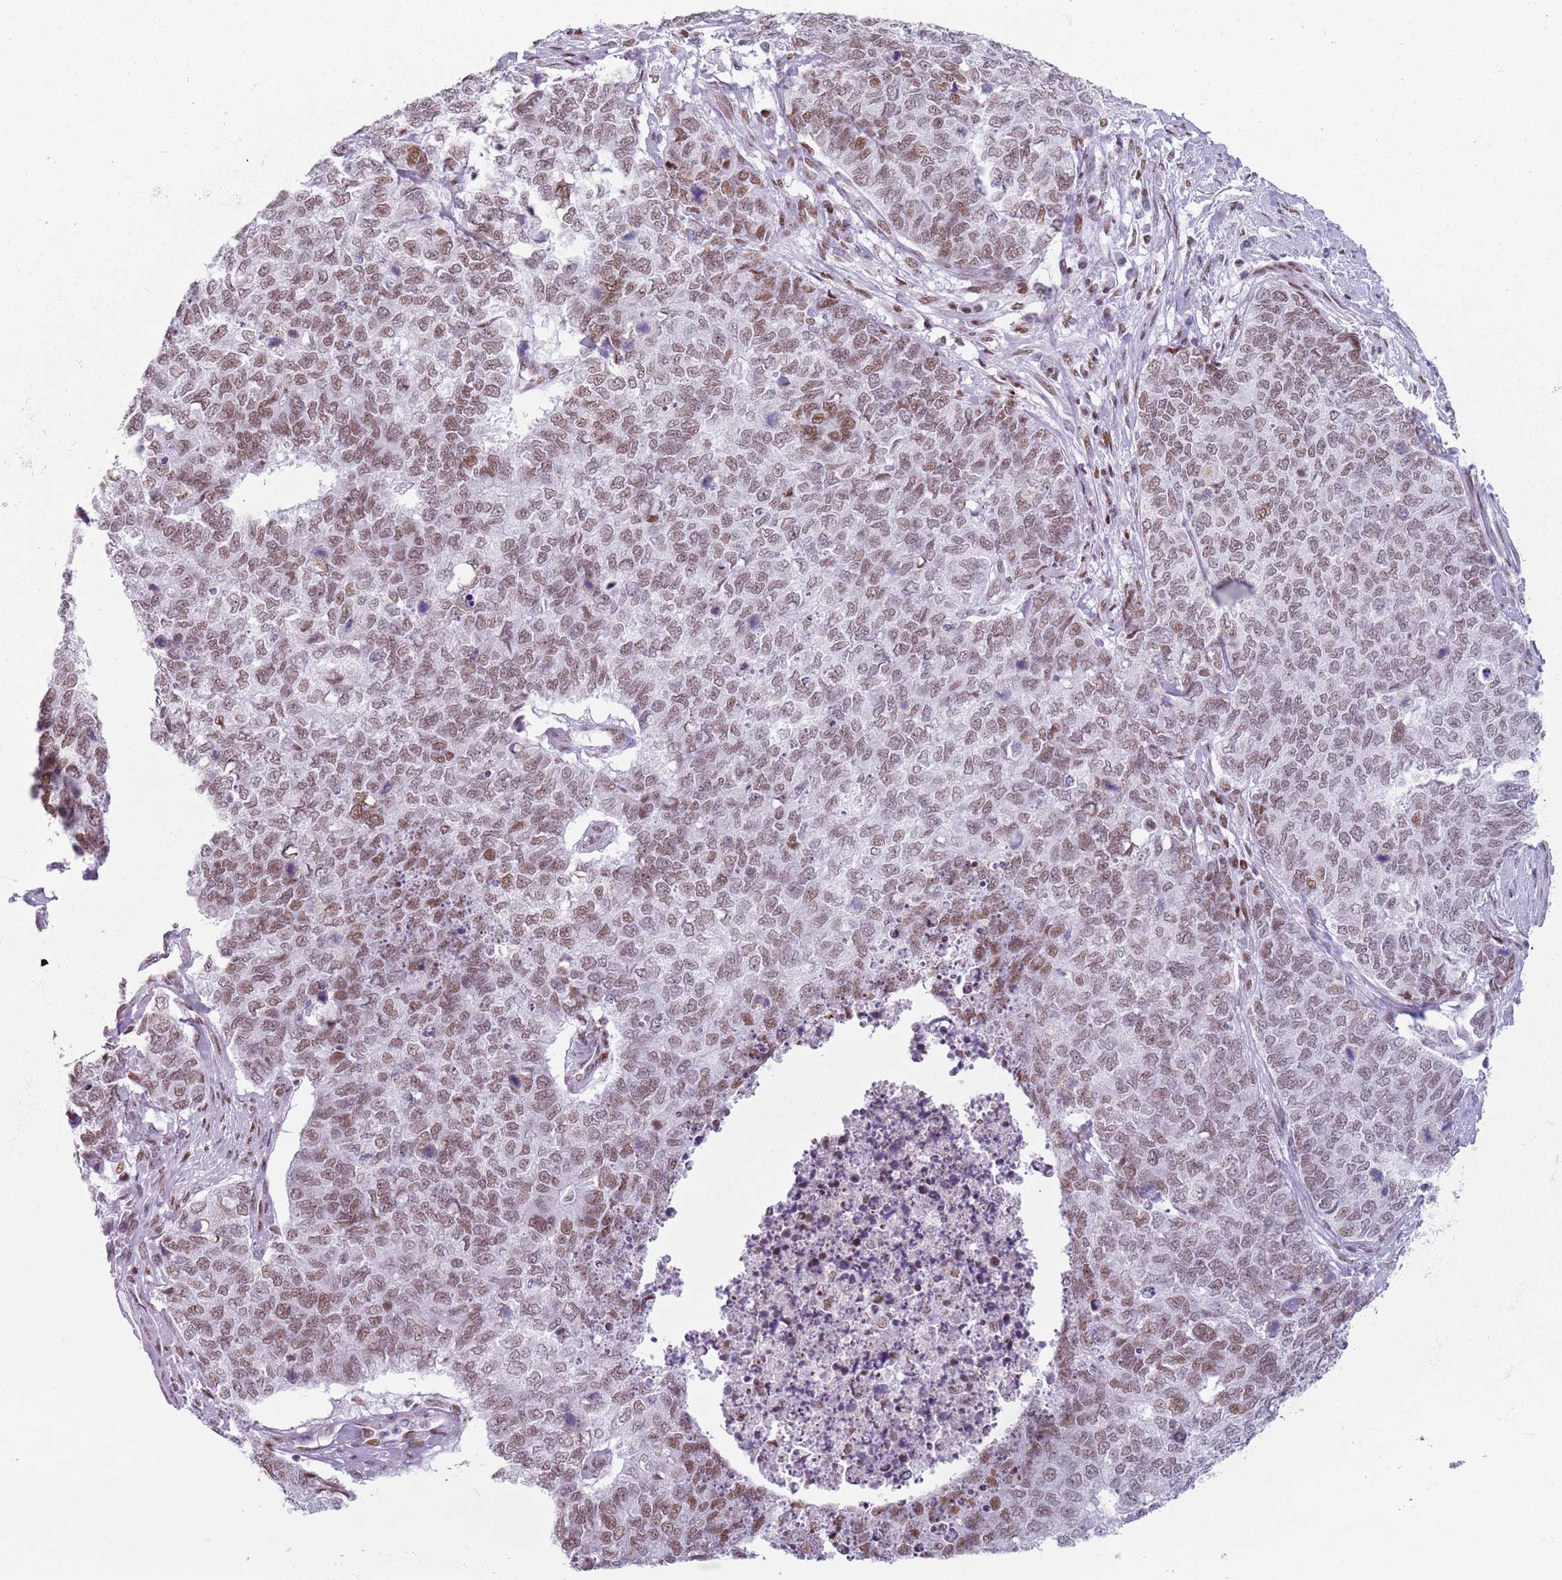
{"staining": {"intensity": "moderate", "quantity": "25%-75%", "location": "nuclear"}, "tissue": "cervical cancer", "cell_type": "Tumor cells", "image_type": "cancer", "snomed": [{"axis": "morphology", "description": "Squamous cell carcinoma, NOS"}, {"axis": "topography", "description": "Cervix"}], "caption": "Brown immunohistochemical staining in cervical squamous cell carcinoma demonstrates moderate nuclear positivity in approximately 25%-75% of tumor cells. The staining is performed using DAB brown chromogen to label protein expression. The nuclei are counter-stained blue using hematoxylin.", "gene": "FAM104B", "patient": {"sex": "female", "age": 63}}